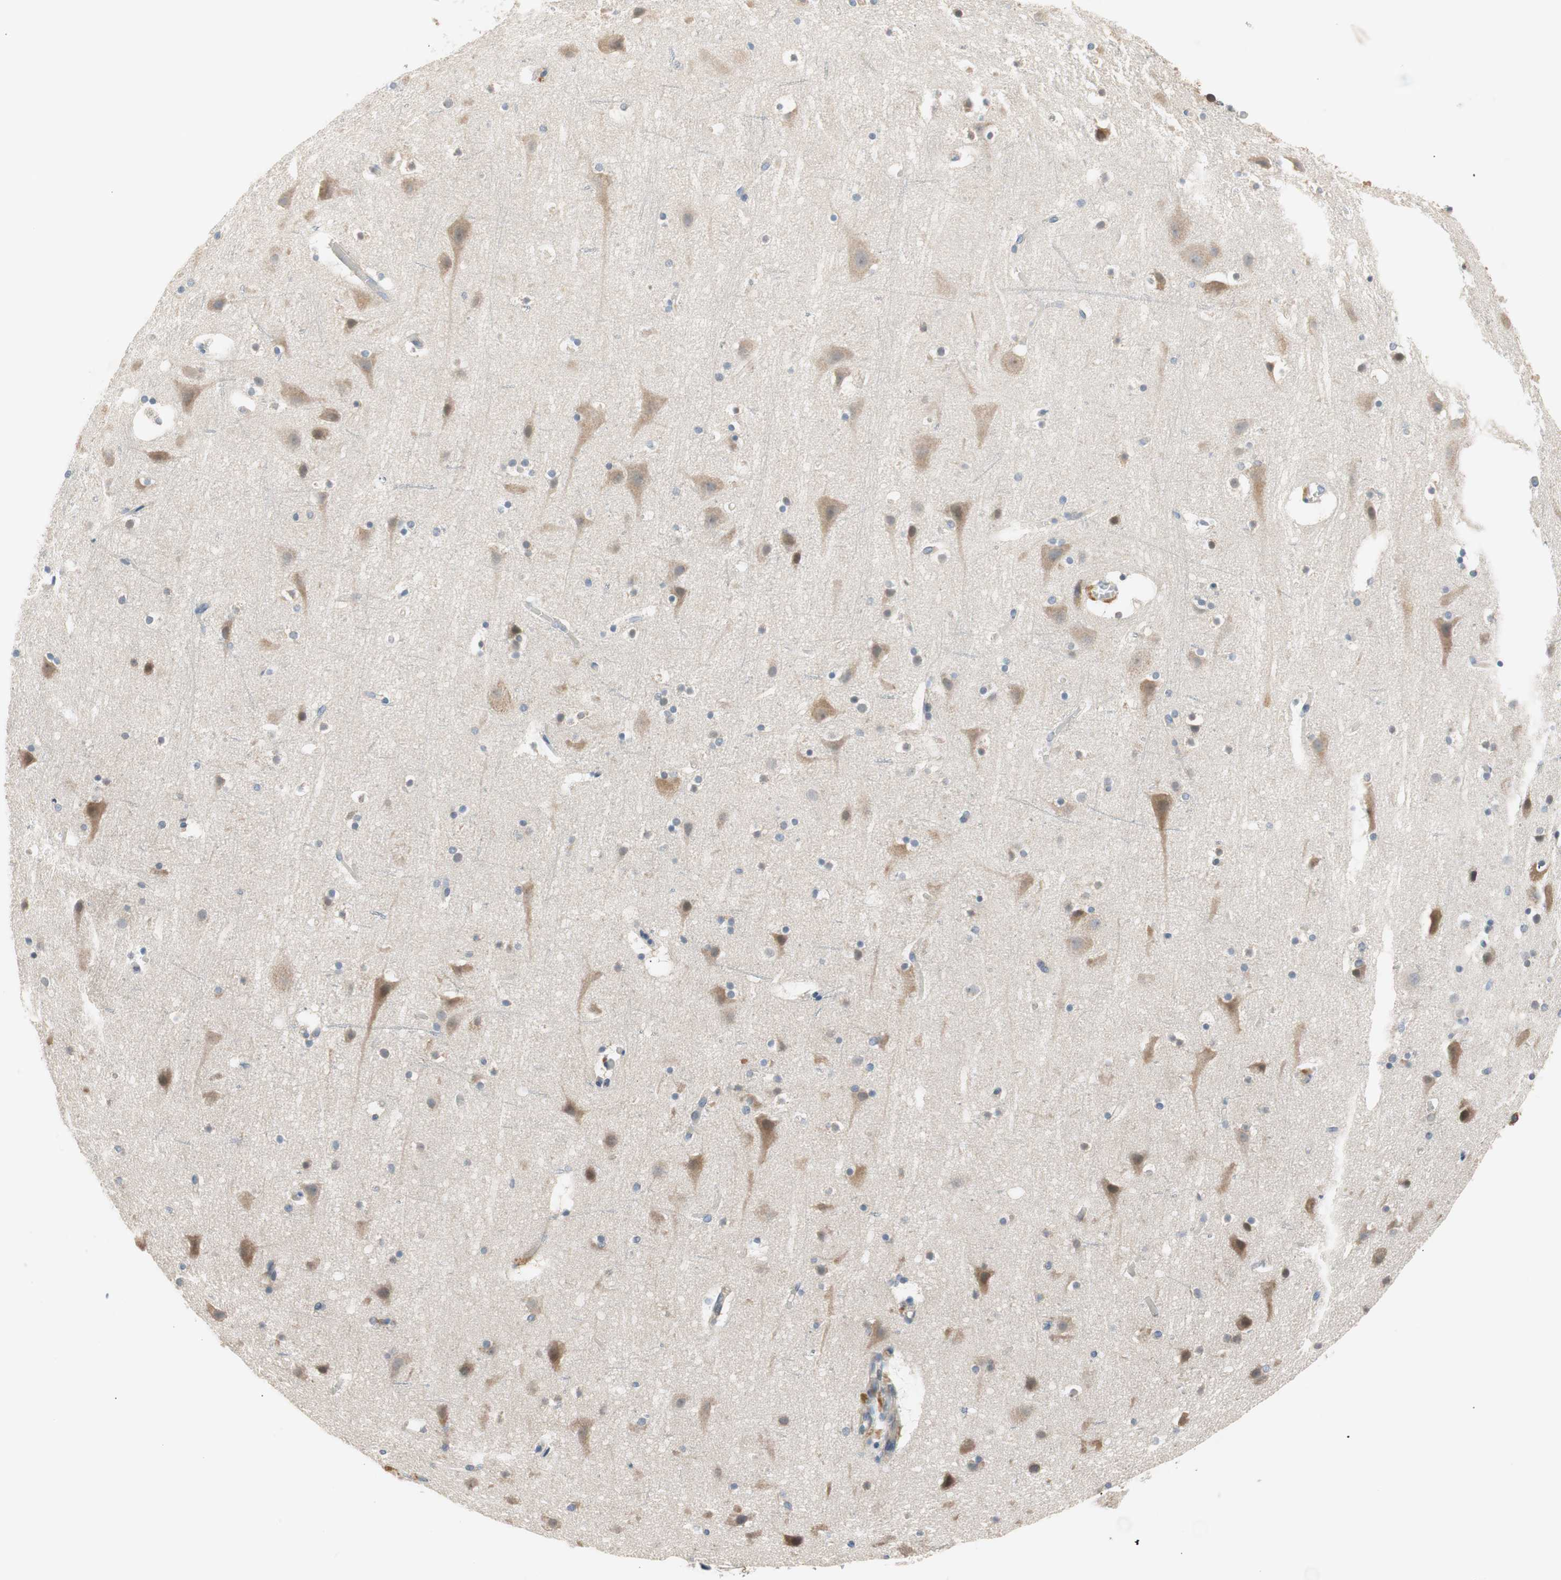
{"staining": {"intensity": "weak", "quantity": "25%-75%", "location": "cytoplasmic/membranous"}, "tissue": "cerebral cortex", "cell_type": "Endothelial cells", "image_type": "normal", "snomed": [{"axis": "morphology", "description": "Normal tissue, NOS"}, {"axis": "topography", "description": "Cerebral cortex"}], "caption": "The histopathology image displays immunohistochemical staining of benign cerebral cortex. There is weak cytoplasmic/membranous staining is appreciated in about 25%-75% of endothelial cells.", "gene": "FADS2", "patient": {"sex": "male", "age": 45}}